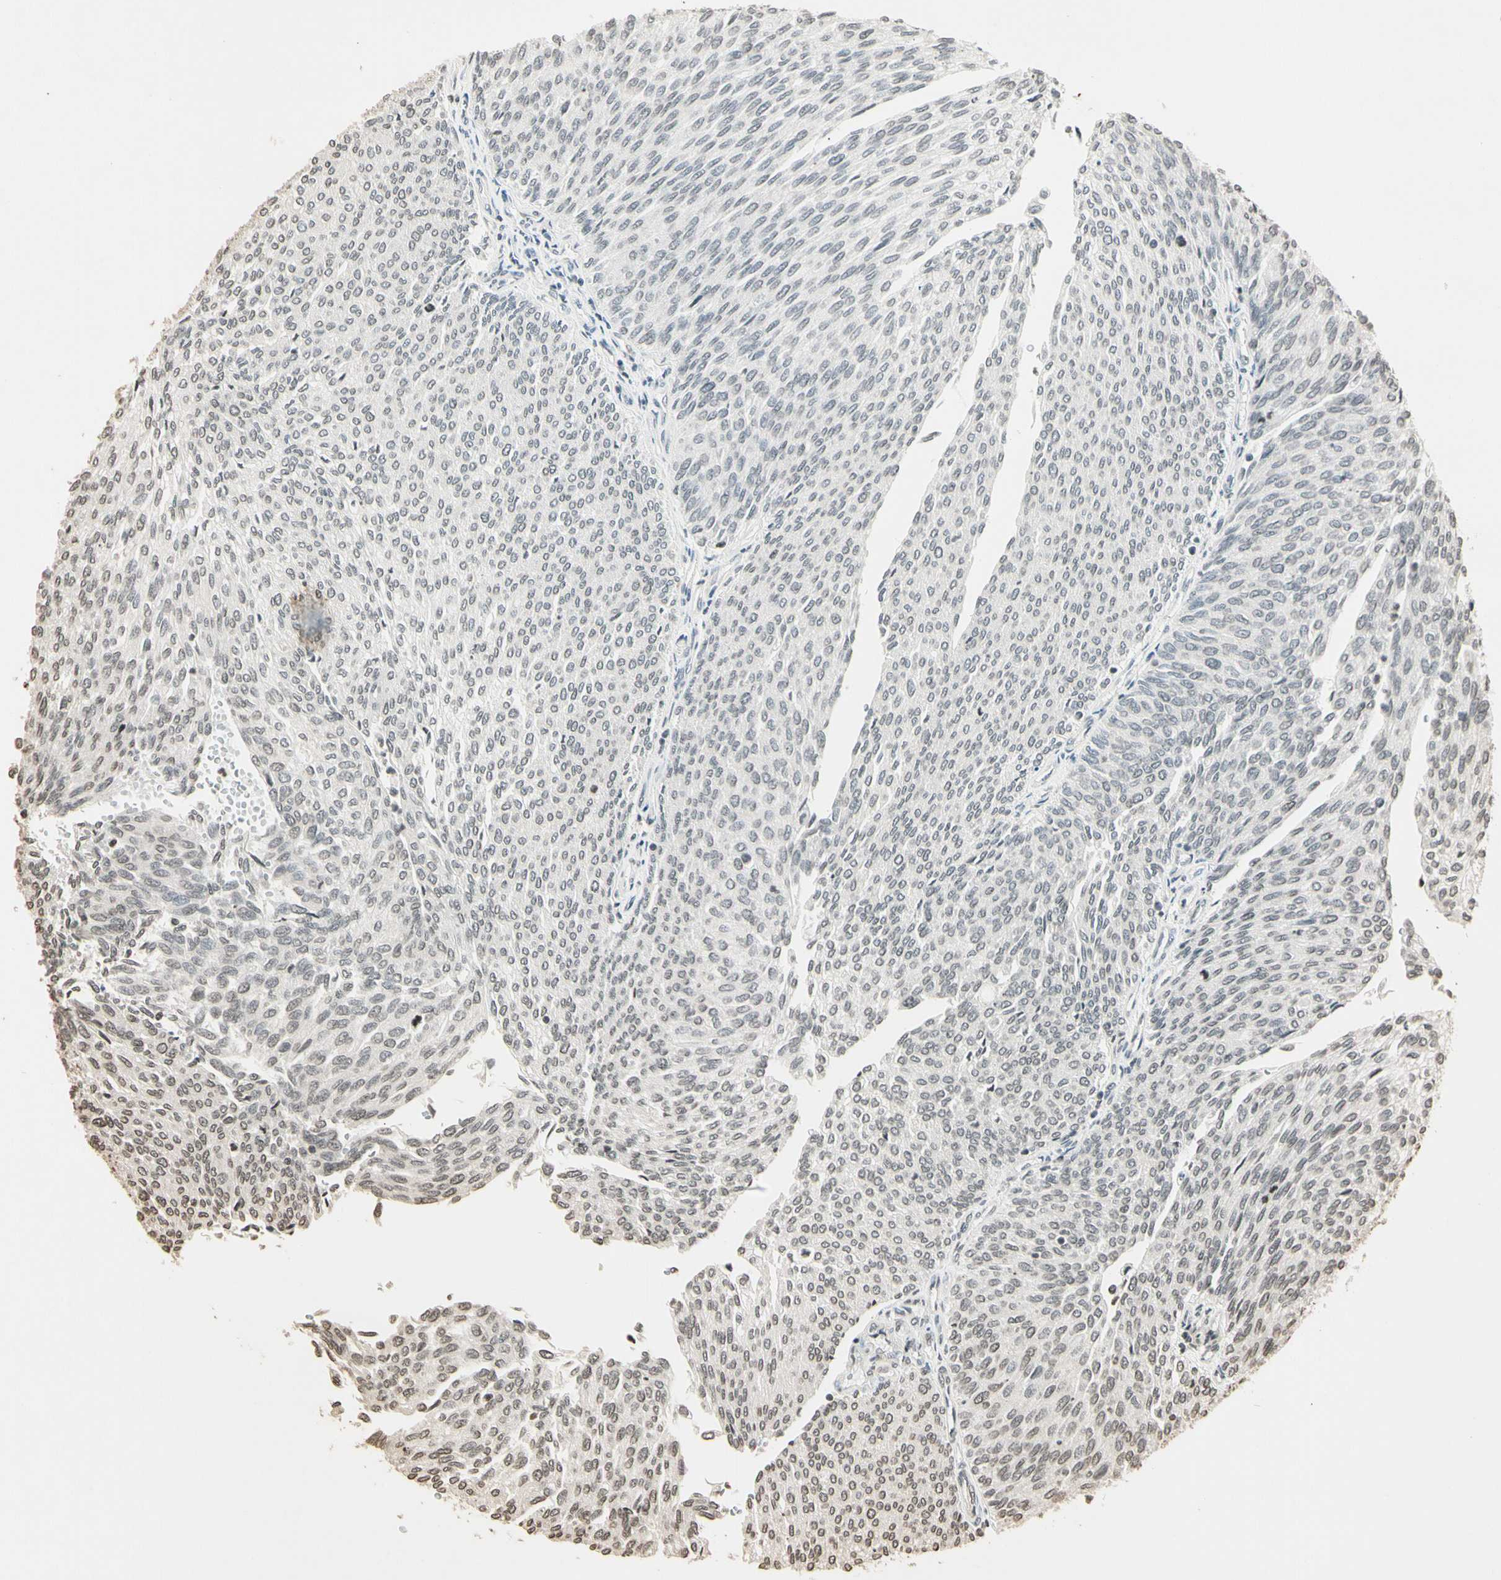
{"staining": {"intensity": "negative", "quantity": "none", "location": "none"}, "tissue": "urothelial cancer", "cell_type": "Tumor cells", "image_type": "cancer", "snomed": [{"axis": "morphology", "description": "Urothelial carcinoma, Low grade"}, {"axis": "topography", "description": "Urinary bladder"}], "caption": "Micrograph shows no significant protein positivity in tumor cells of low-grade urothelial carcinoma.", "gene": "TOP1", "patient": {"sex": "female", "age": 79}}